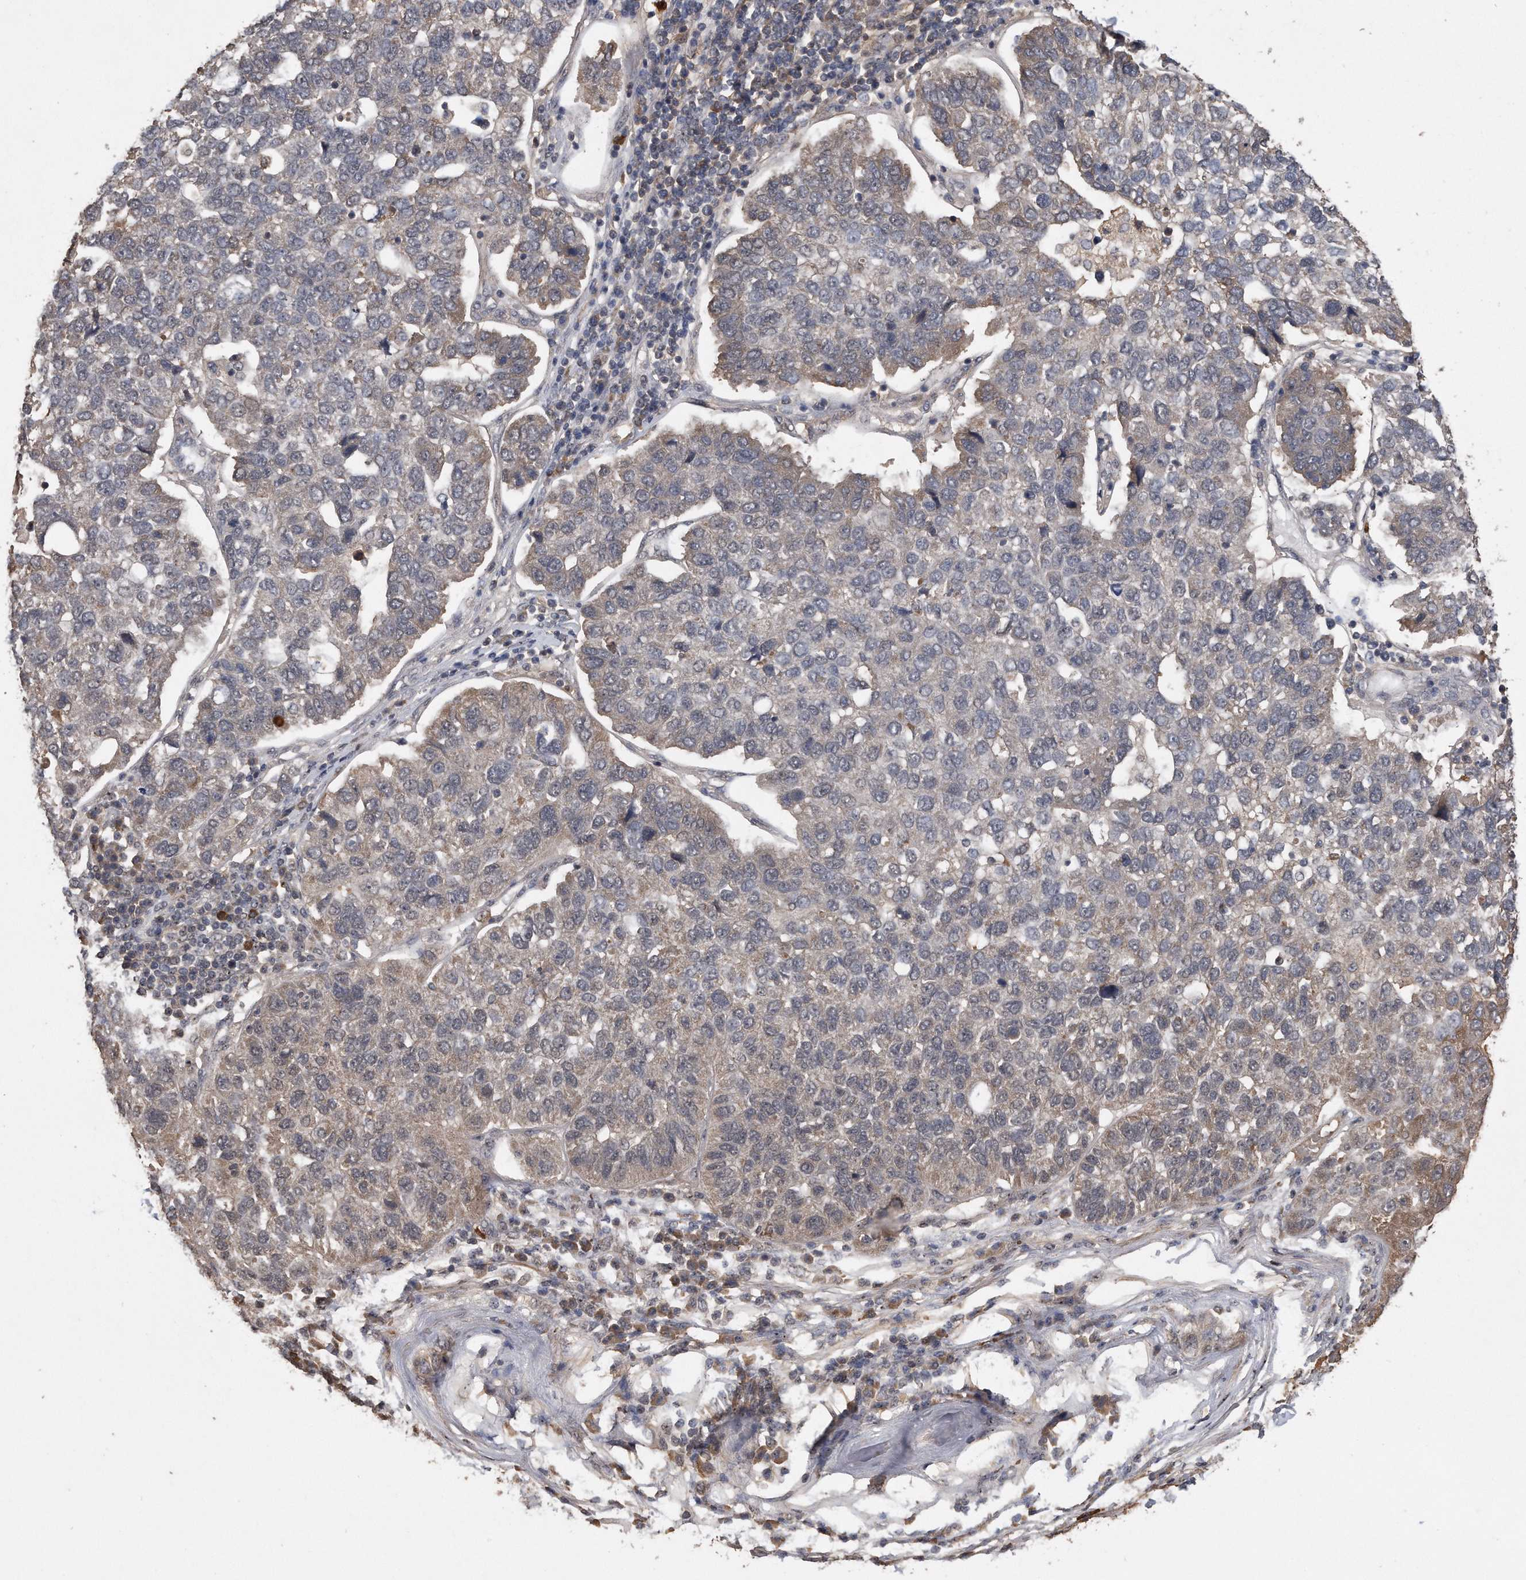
{"staining": {"intensity": "weak", "quantity": "<25%", "location": "cytoplasmic/membranous"}, "tissue": "pancreatic cancer", "cell_type": "Tumor cells", "image_type": "cancer", "snomed": [{"axis": "morphology", "description": "Adenocarcinoma, NOS"}, {"axis": "topography", "description": "Pancreas"}], "caption": "There is no significant expression in tumor cells of pancreatic cancer (adenocarcinoma).", "gene": "PELO", "patient": {"sex": "female", "age": 61}}